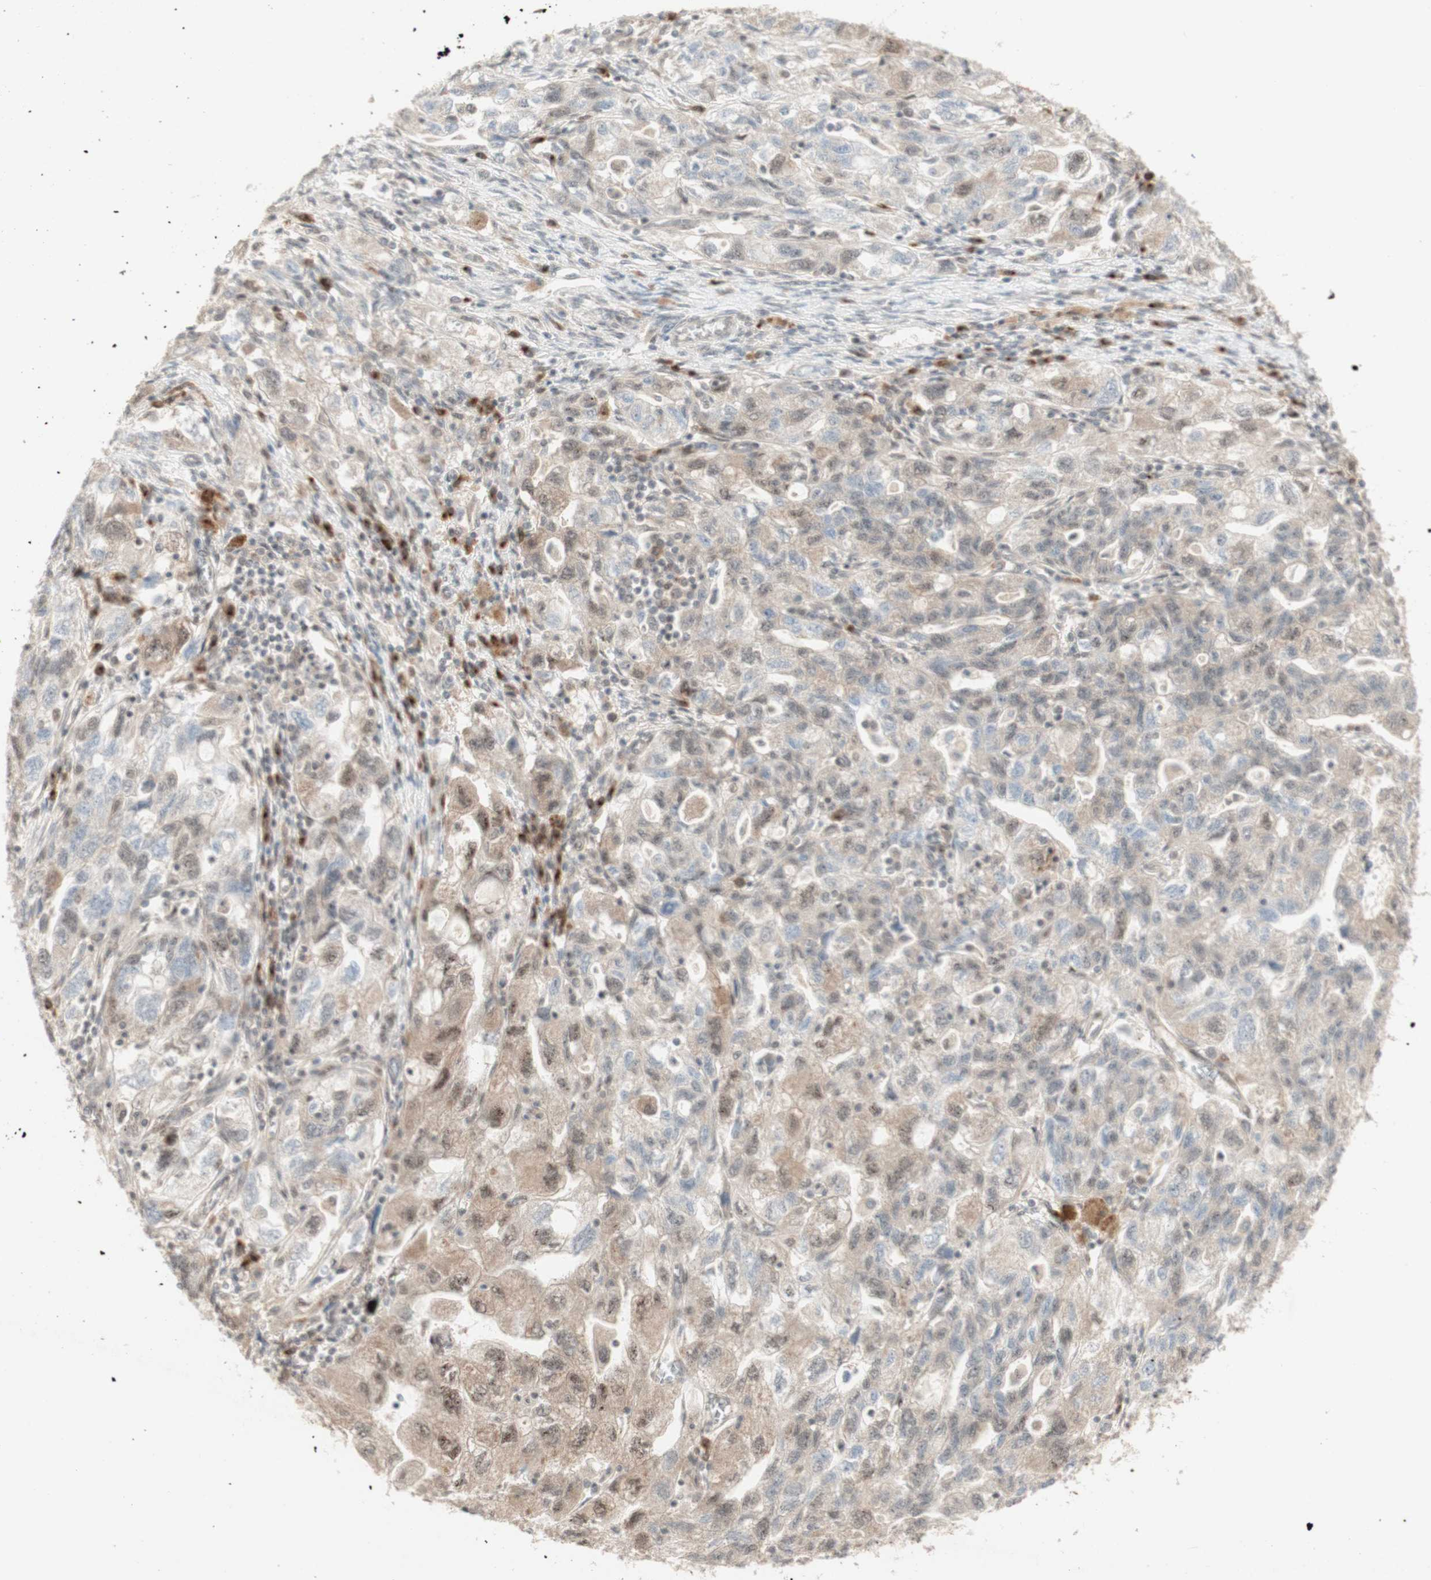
{"staining": {"intensity": "moderate", "quantity": ">75%", "location": "cytoplasmic/membranous"}, "tissue": "ovarian cancer", "cell_type": "Tumor cells", "image_type": "cancer", "snomed": [{"axis": "morphology", "description": "Carcinoma, NOS"}, {"axis": "morphology", "description": "Cystadenocarcinoma, serous, NOS"}, {"axis": "topography", "description": "Ovary"}], "caption": "The photomicrograph reveals staining of ovarian cancer (serous cystadenocarcinoma), revealing moderate cytoplasmic/membranous protein expression (brown color) within tumor cells.", "gene": "CYLD", "patient": {"sex": "female", "age": 69}}